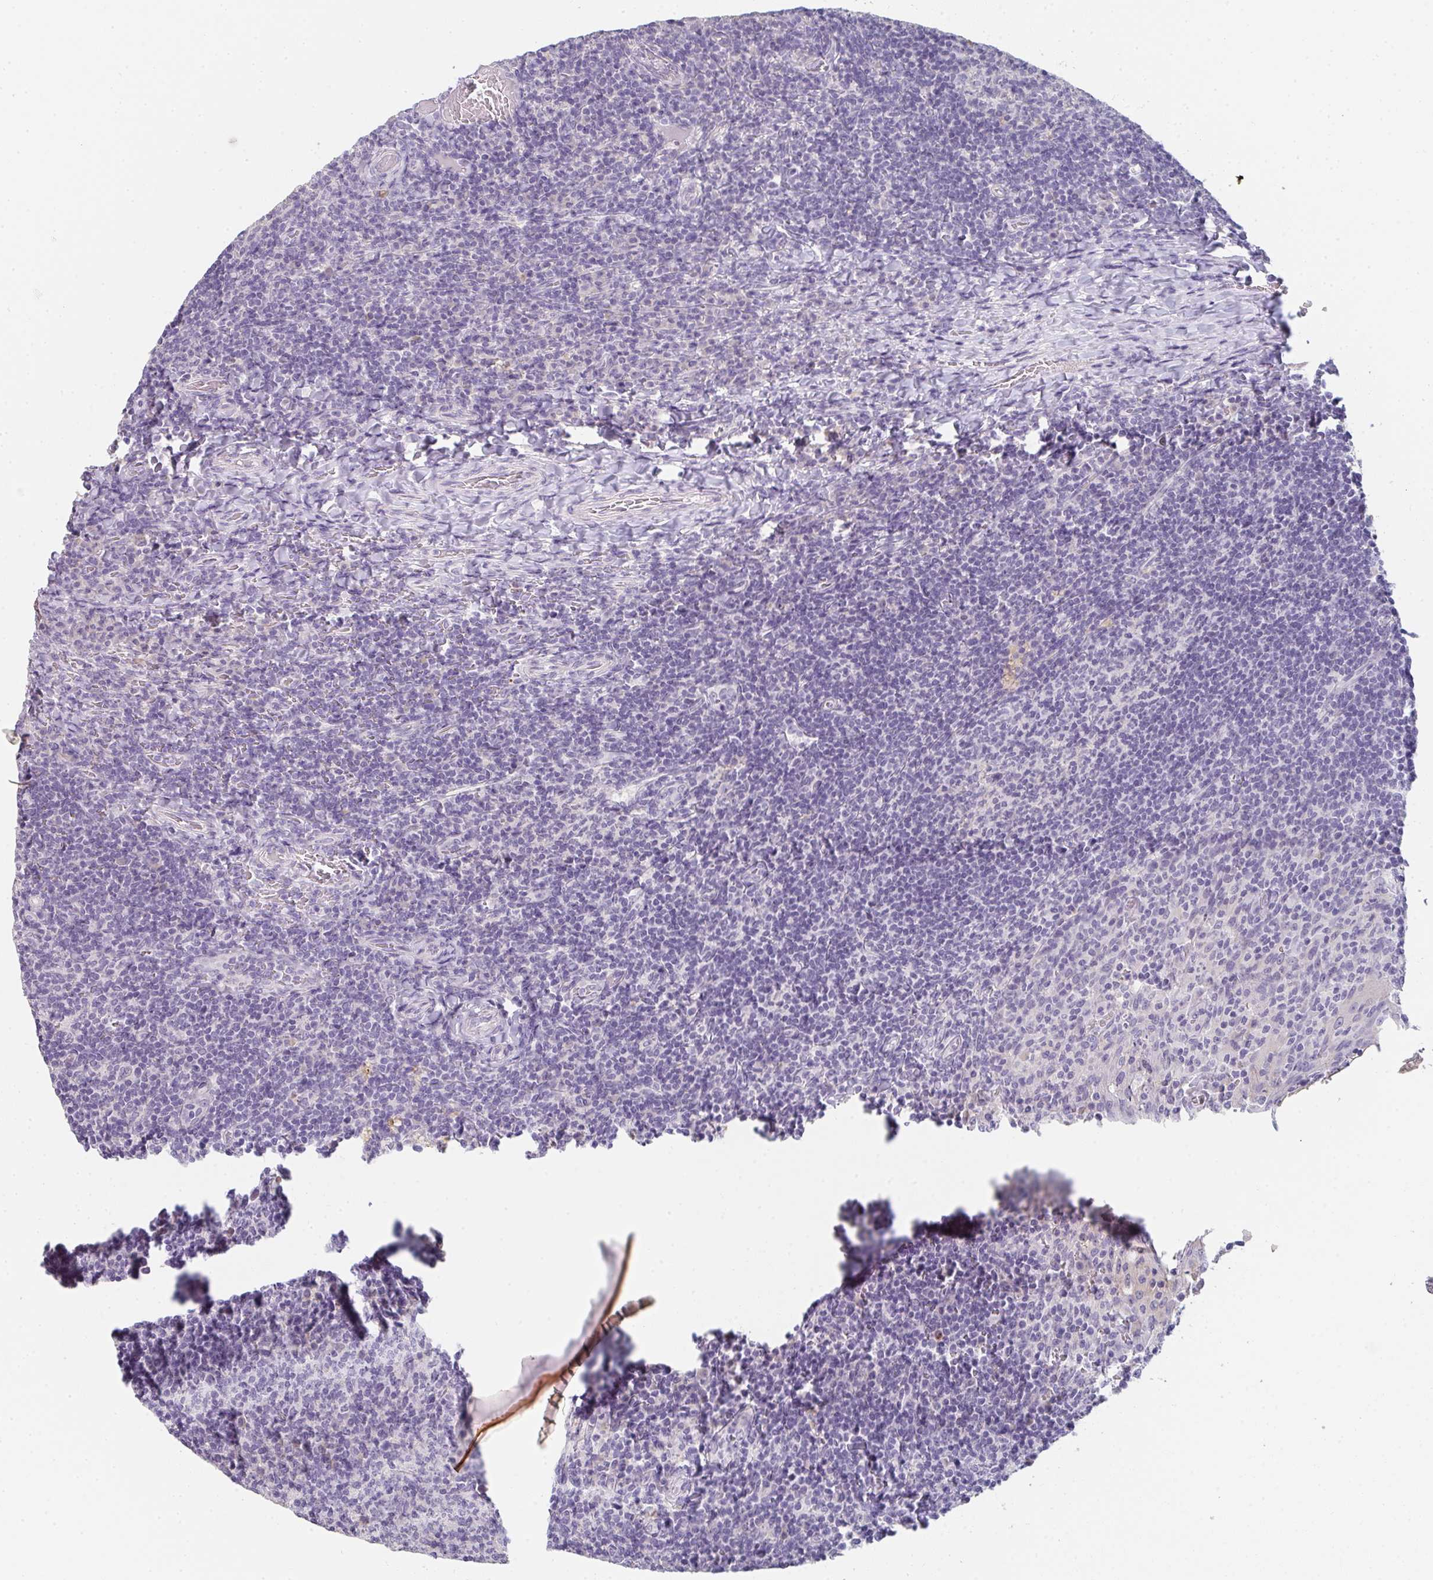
{"staining": {"intensity": "negative", "quantity": "none", "location": "none"}, "tissue": "tonsil", "cell_type": "Germinal center cells", "image_type": "normal", "snomed": [{"axis": "morphology", "description": "Normal tissue, NOS"}, {"axis": "topography", "description": "Tonsil"}], "caption": "Human tonsil stained for a protein using IHC exhibits no staining in germinal center cells.", "gene": "C1QTNF8", "patient": {"sex": "female", "age": 10}}